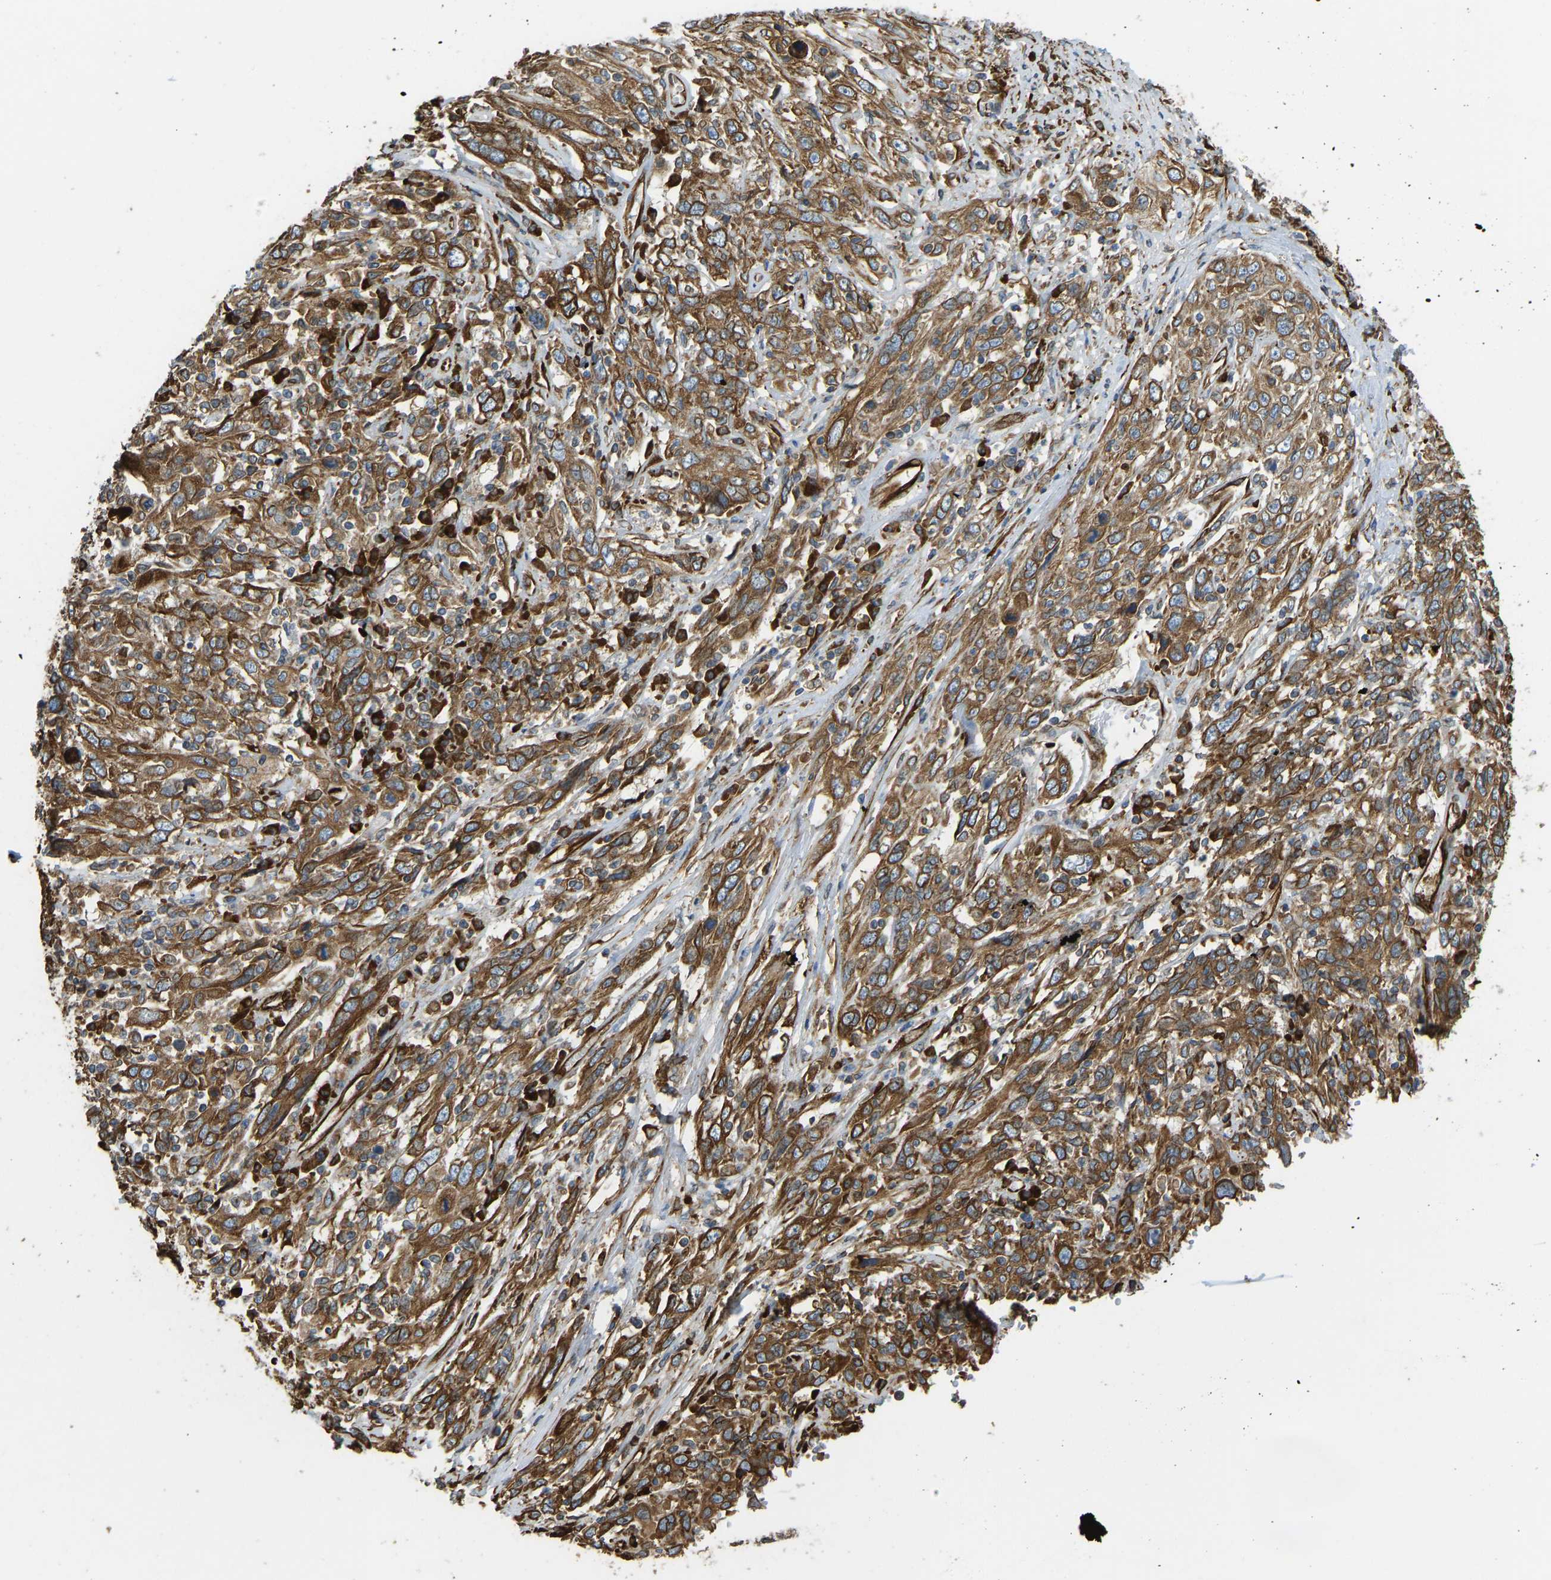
{"staining": {"intensity": "moderate", "quantity": ">75%", "location": "cytoplasmic/membranous"}, "tissue": "cervical cancer", "cell_type": "Tumor cells", "image_type": "cancer", "snomed": [{"axis": "morphology", "description": "Squamous cell carcinoma, NOS"}, {"axis": "topography", "description": "Cervix"}], "caption": "Immunohistochemistry histopathology image of cervical cancer (squamous cell carcinoma) stained for a protein (brown), which exhibits medium levels of moderate cytoplasmic/membranous positivity in approximately >75% of tumor cells.", "gene": "BEX3", "patient": {"sex": "female", "age": 46}}